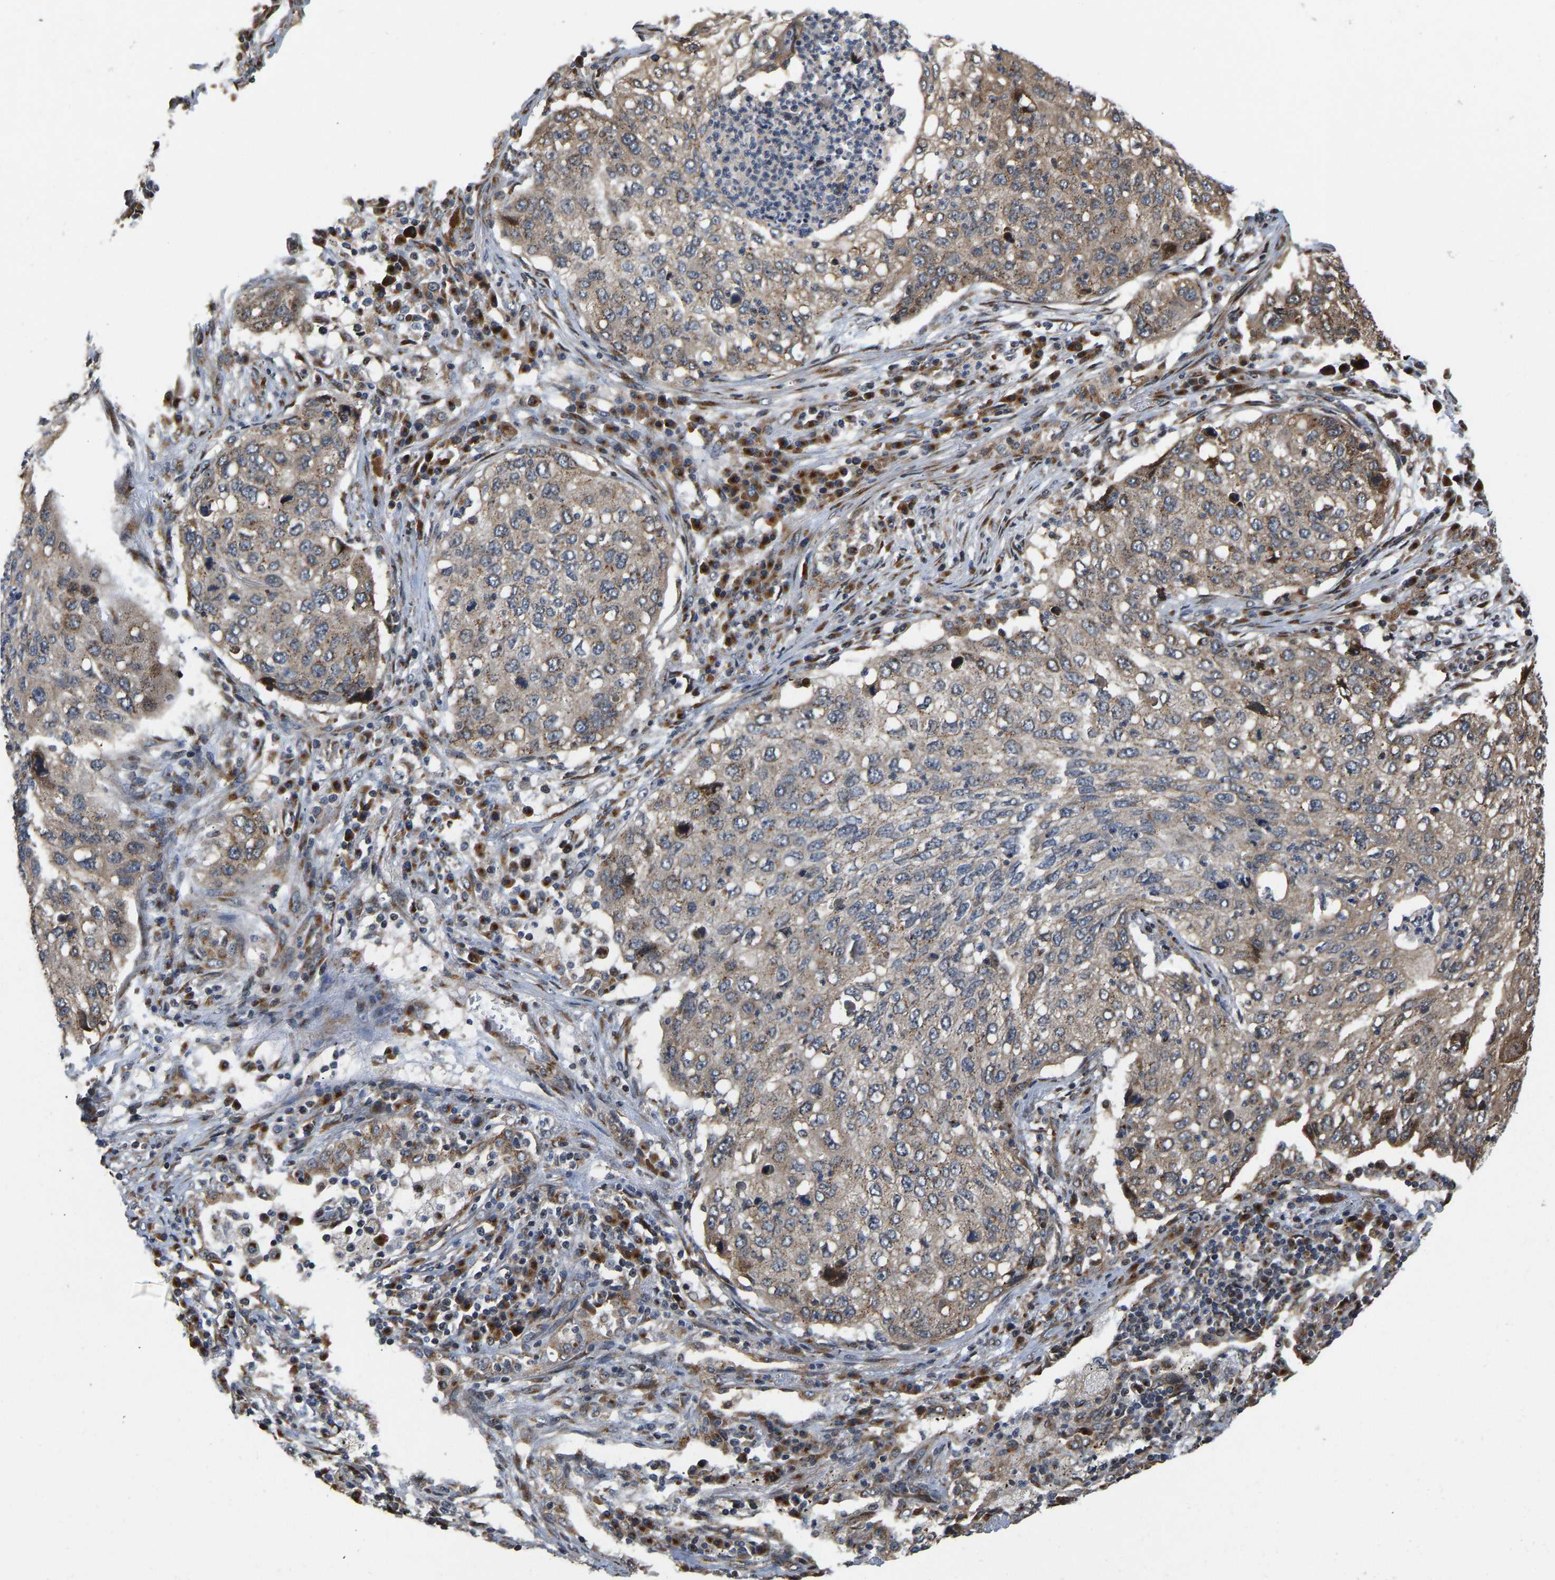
{"staining": {"intensity": "moderate", "quantity": ">75%", "location": "cytoplasmic/membranous"}, "tissue": "lung cancer", "cell_type": "Tumor cells", "image_type": "cancer", "snomed": [{"axis": "morphology", "description": "Squamous cell carcinoma, NOS"}, {"axis": "topography", "description": "Lung"}], "caption": "Immunohistochemistry (IHC) staining of lung cancer, which demonstrates medium levels of moderate cytoplasmic/membranous staining in approximately >75% of tumor cells indicating moderate cytoplasmic/membranous protein expression. The staining was performed using DAB (3,3'-diaminobenzidine) (brown) for protein detection and nuclei were counterstained in hematoxylin (blue).", "gene": "YIPF4", "patient": {"sex": "female", "age": 63}}